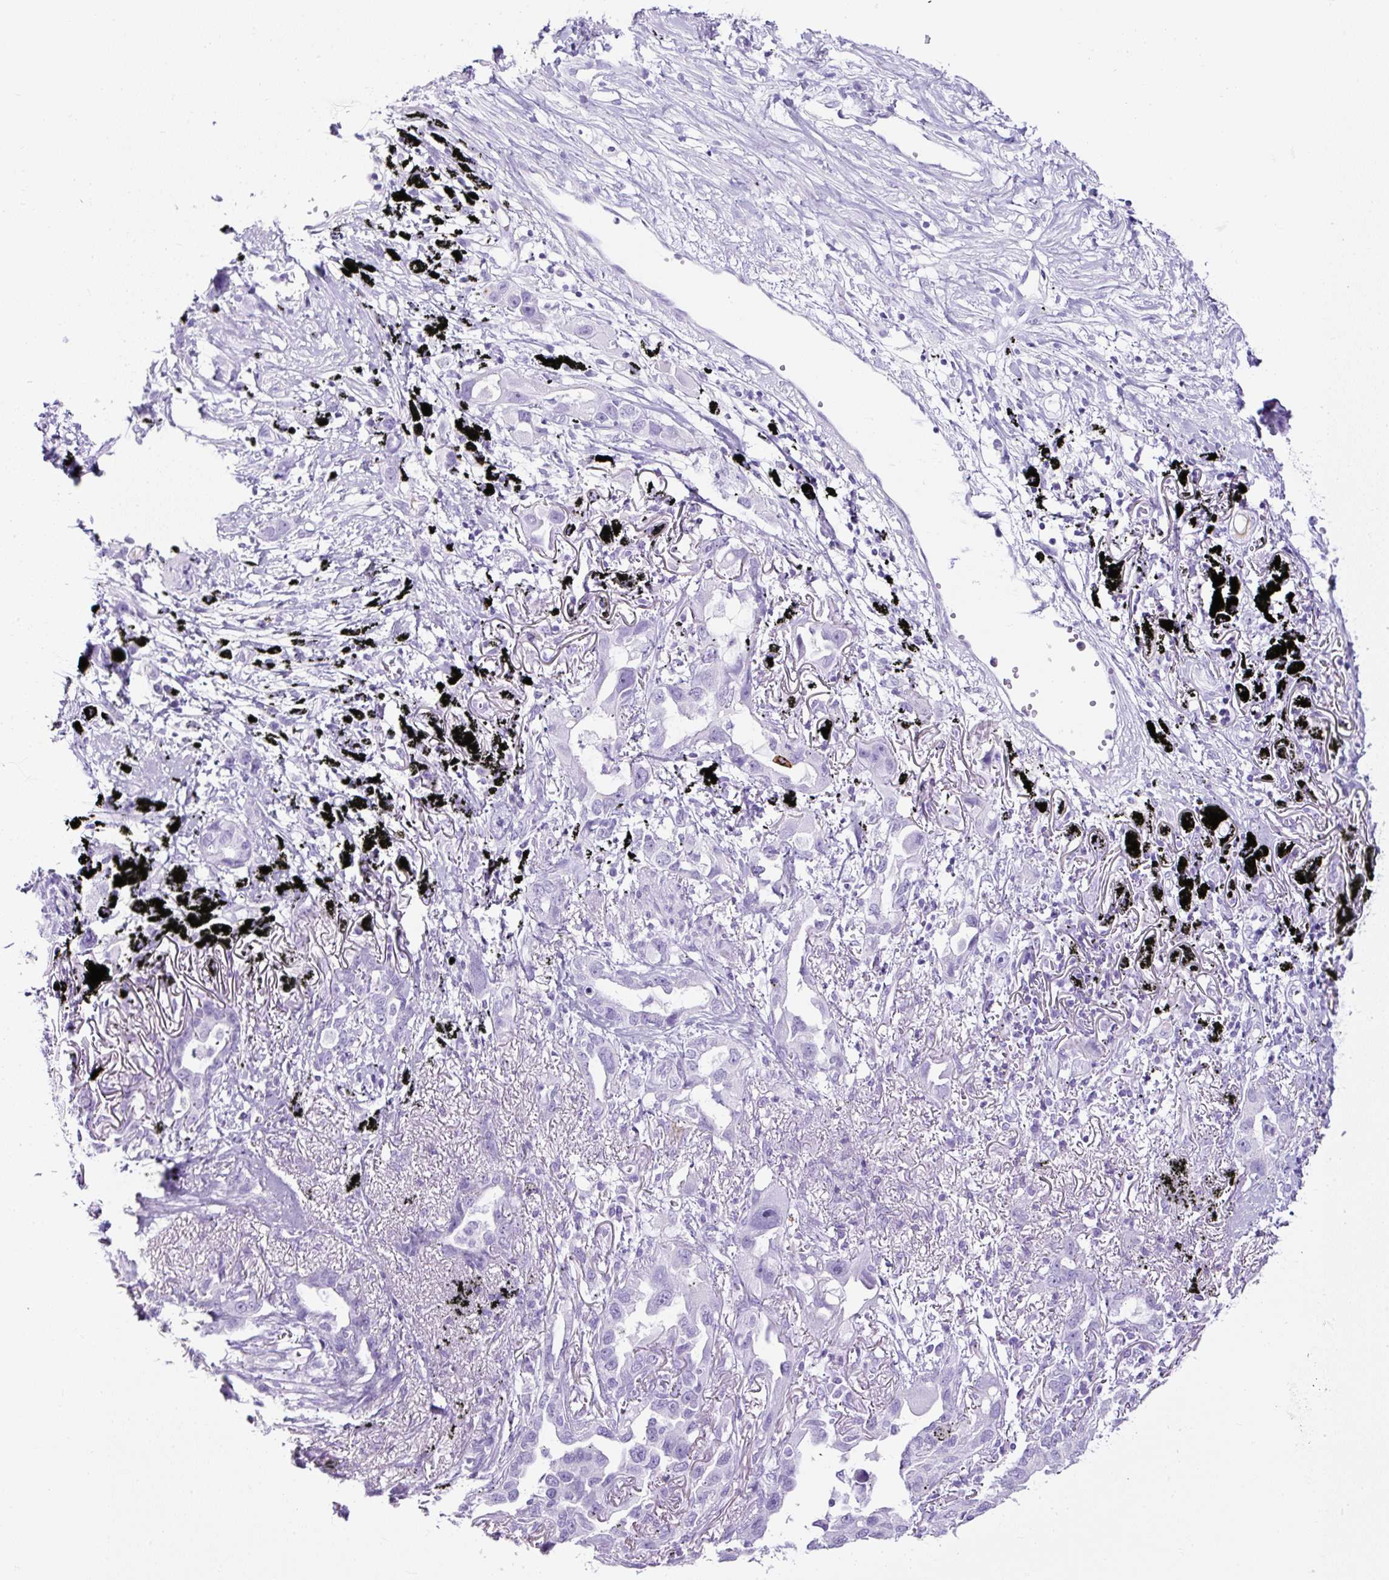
{"staining": {"intensity": "negative", "quantity": "none", "location": "none"}, "tissue": "lung cancer", "cell_type": "Tumor cells", "image_type": "cancer", "snomed": [{"axis": "morphology", "description": "Adenocarcinoma, NOS"}, {"axis": "topography", "description": "Lung"}], "caption": "Adenocarcinoma (lung) stained for a protein using IHC exhibits no staining tumor cells.", "gene": "TMEM200B", "patient": {"sex": "male", "age": 67}}